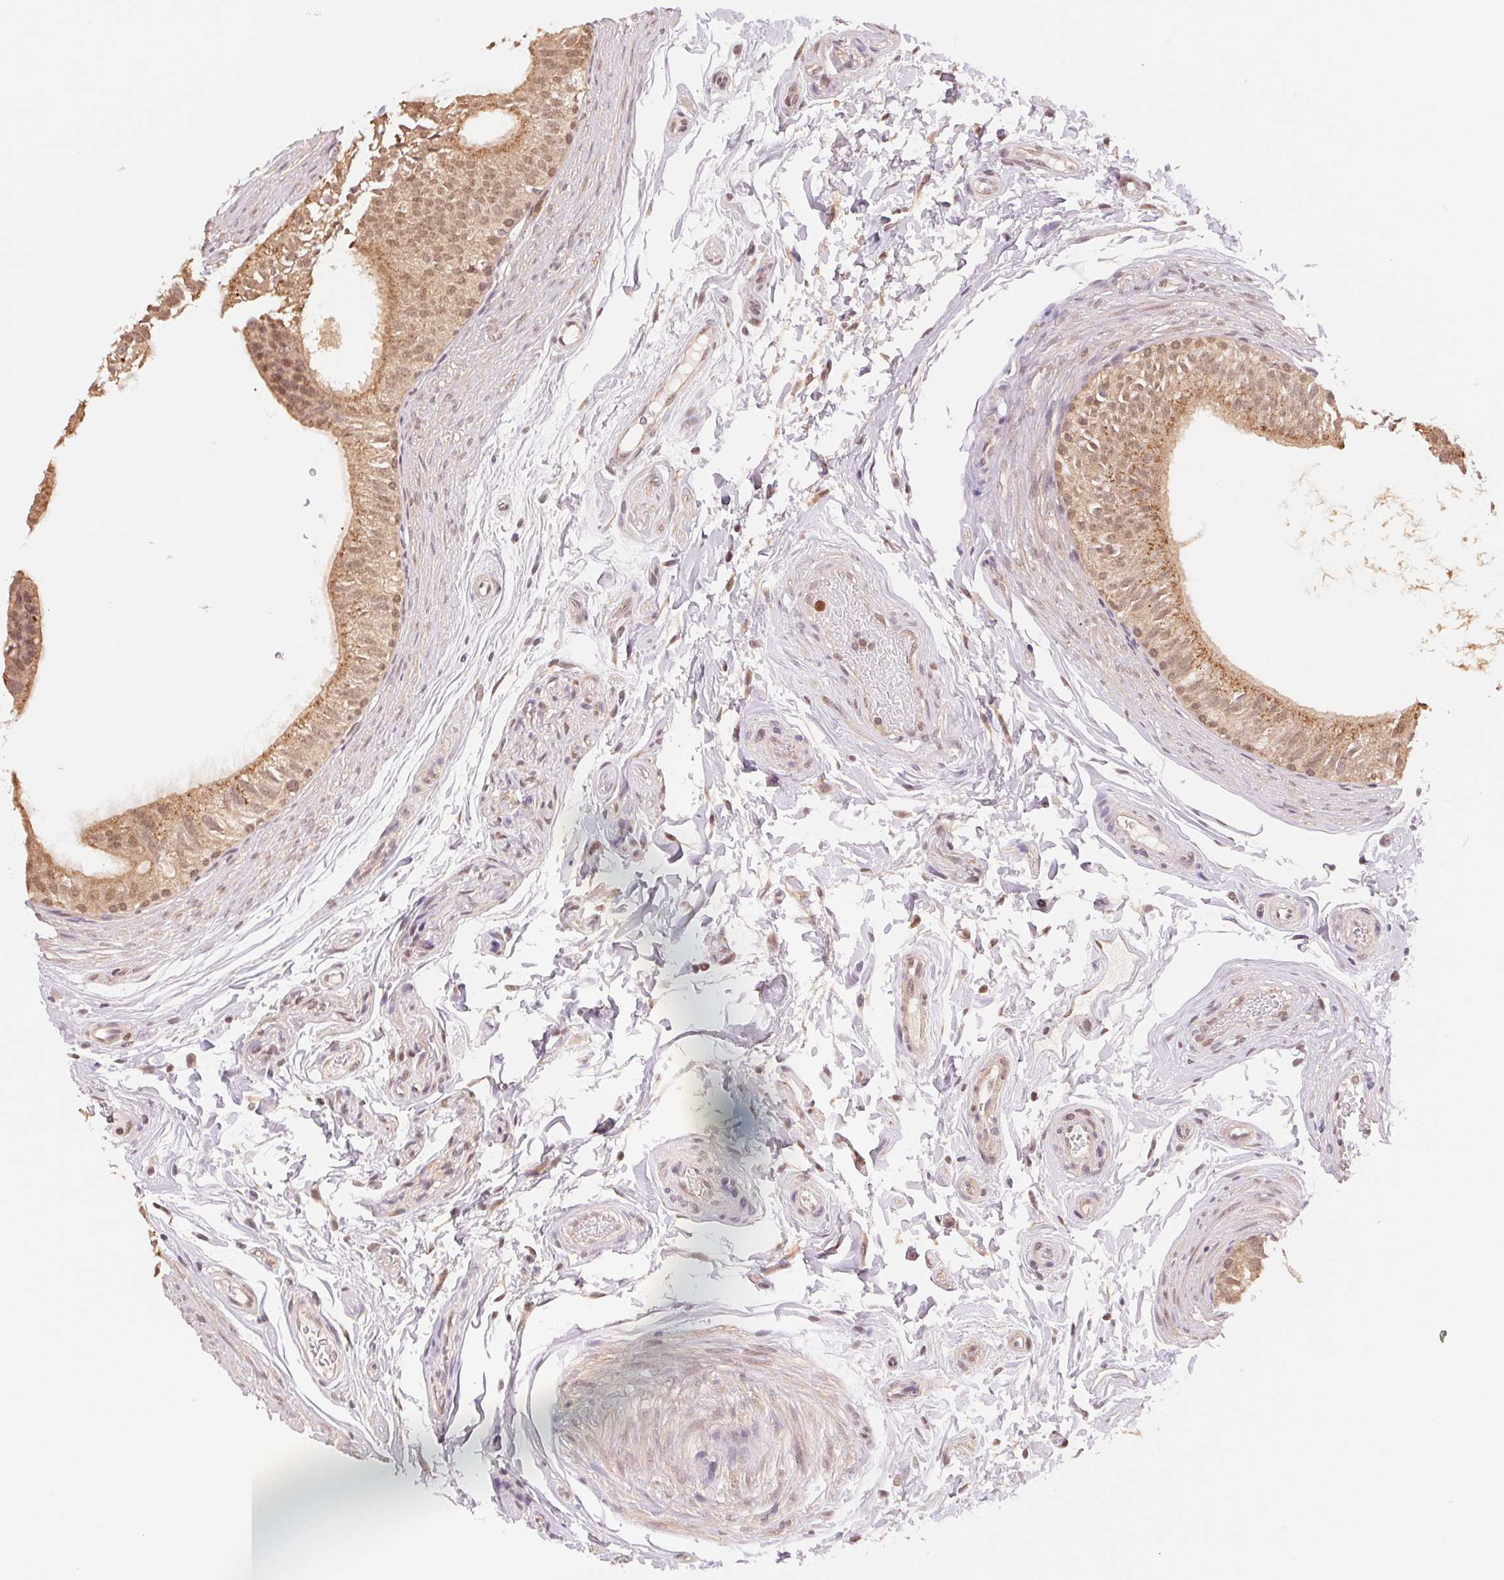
{"staining": {"intensity": "moderate", "quantity": ">75%", "location": "cytoplasmic/membranous,nuclear"}, "tissue": "epididymis", "cell_type": "Glandular cells", "image_type": "normal", "snomed": [{"axis": "morphology", "description": "Normal tissue, NOS"}, {"axis": "topography", "description": "Epididymis"}], "caption": "About >75% of glandular cells in normal human epididymis demonstrate moderate cytoplasmic/membranous,nuclear protein expression as visualized by brown immunohistochemical staining.", "gene": "CDC123", "patient": {"sex": "male", "age": 36}}